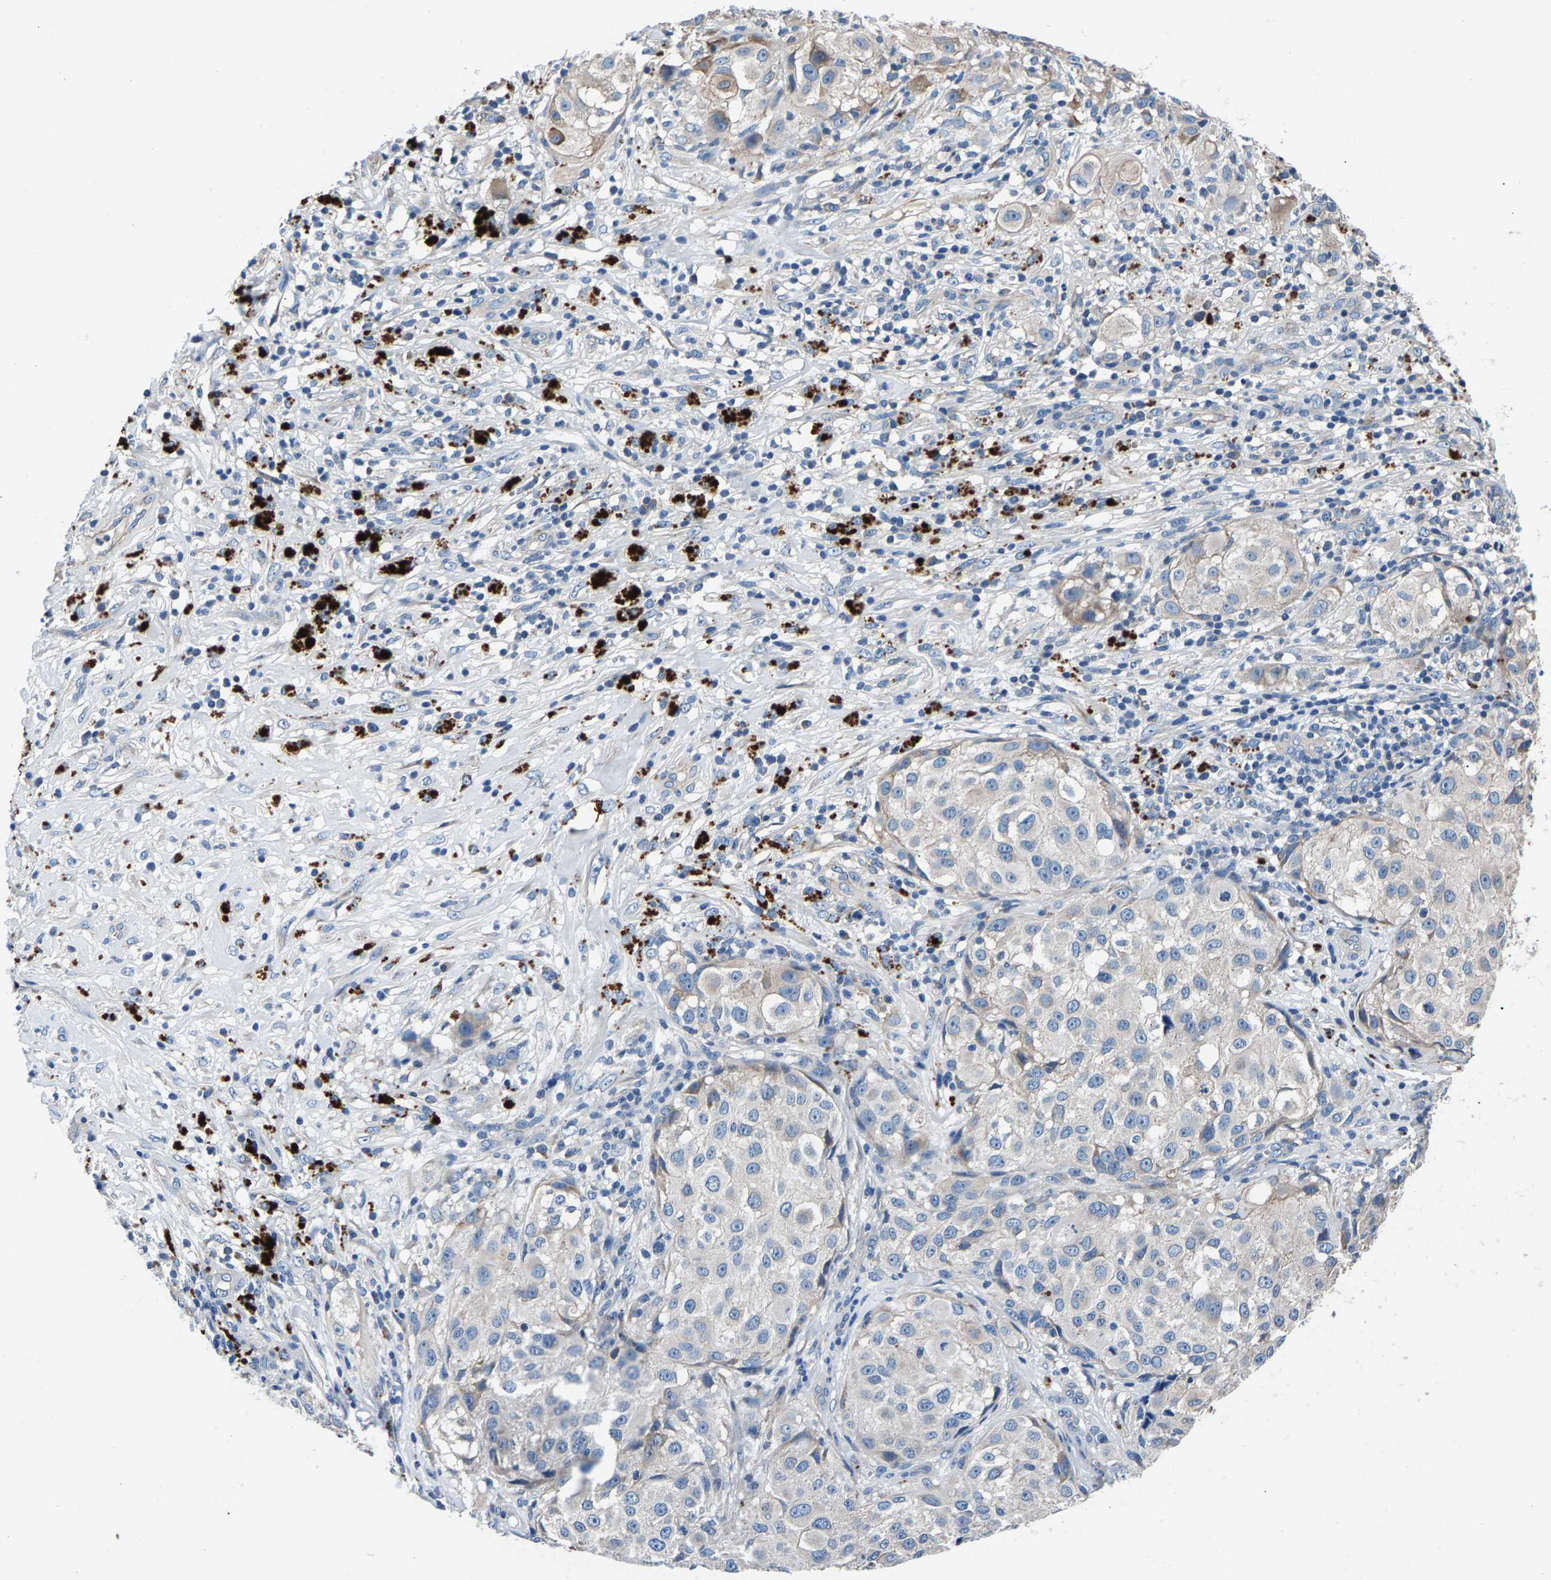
{"staining": {"intensity": "weak", "quantity": "<25%", "location": "cytoplasmic/membranous"}, "tissue": "melanoma", "cell_type": "Tumor cells", "image_type": "cancer", "snomed": [{"axis": "morphology", "description": "Necrosis, NOS"}, {"axis": "morphology", "description": "Malignant melanoma, NOS"}, {"axis": "topography", "description": "Skin"}], "caption": "Malignant melanoma was stained to show a protein in brown. There is no significant positivity in tumor cells.", "gene": "CDRT4", "patient": {"sex": "female", "age": 87}}